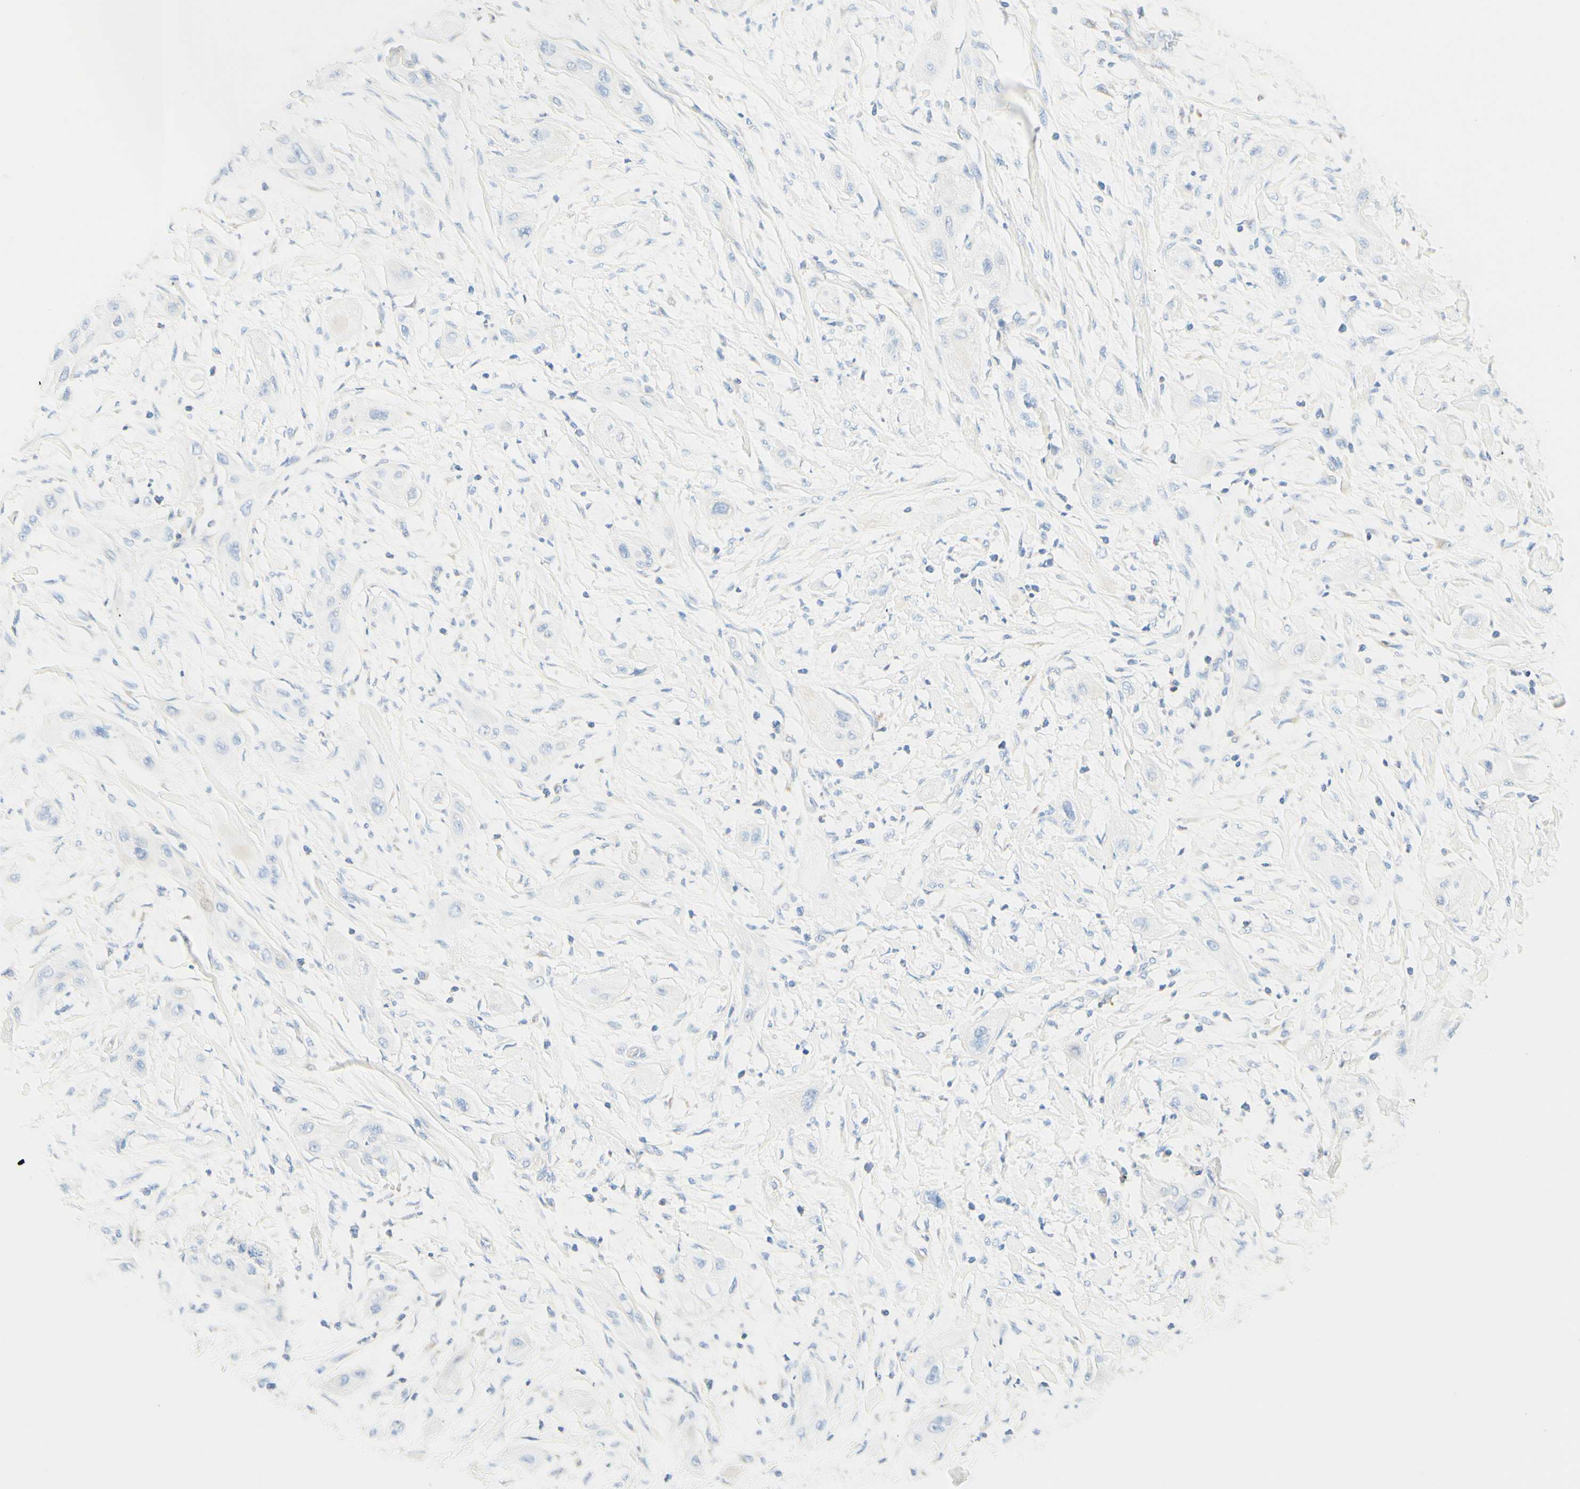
{"staining": {"intensity": "negative", "quantity": "none", "location": "none"}, "tissue": "lung cancer", "cell_type": "Tumor cells", "image_type": "cancer", "snomed": [{"axis": "morphology", "description": "Squamous cell carcinoma, NOS"}, {"axis": "topography", "description": "Lung"}], "caption": "This is an immunohistochemistry (IHC) image of lung cancer. There is no expression in tumor cells.", "gene": "LAT", "patient": {"sex": "female", "age": 47}}